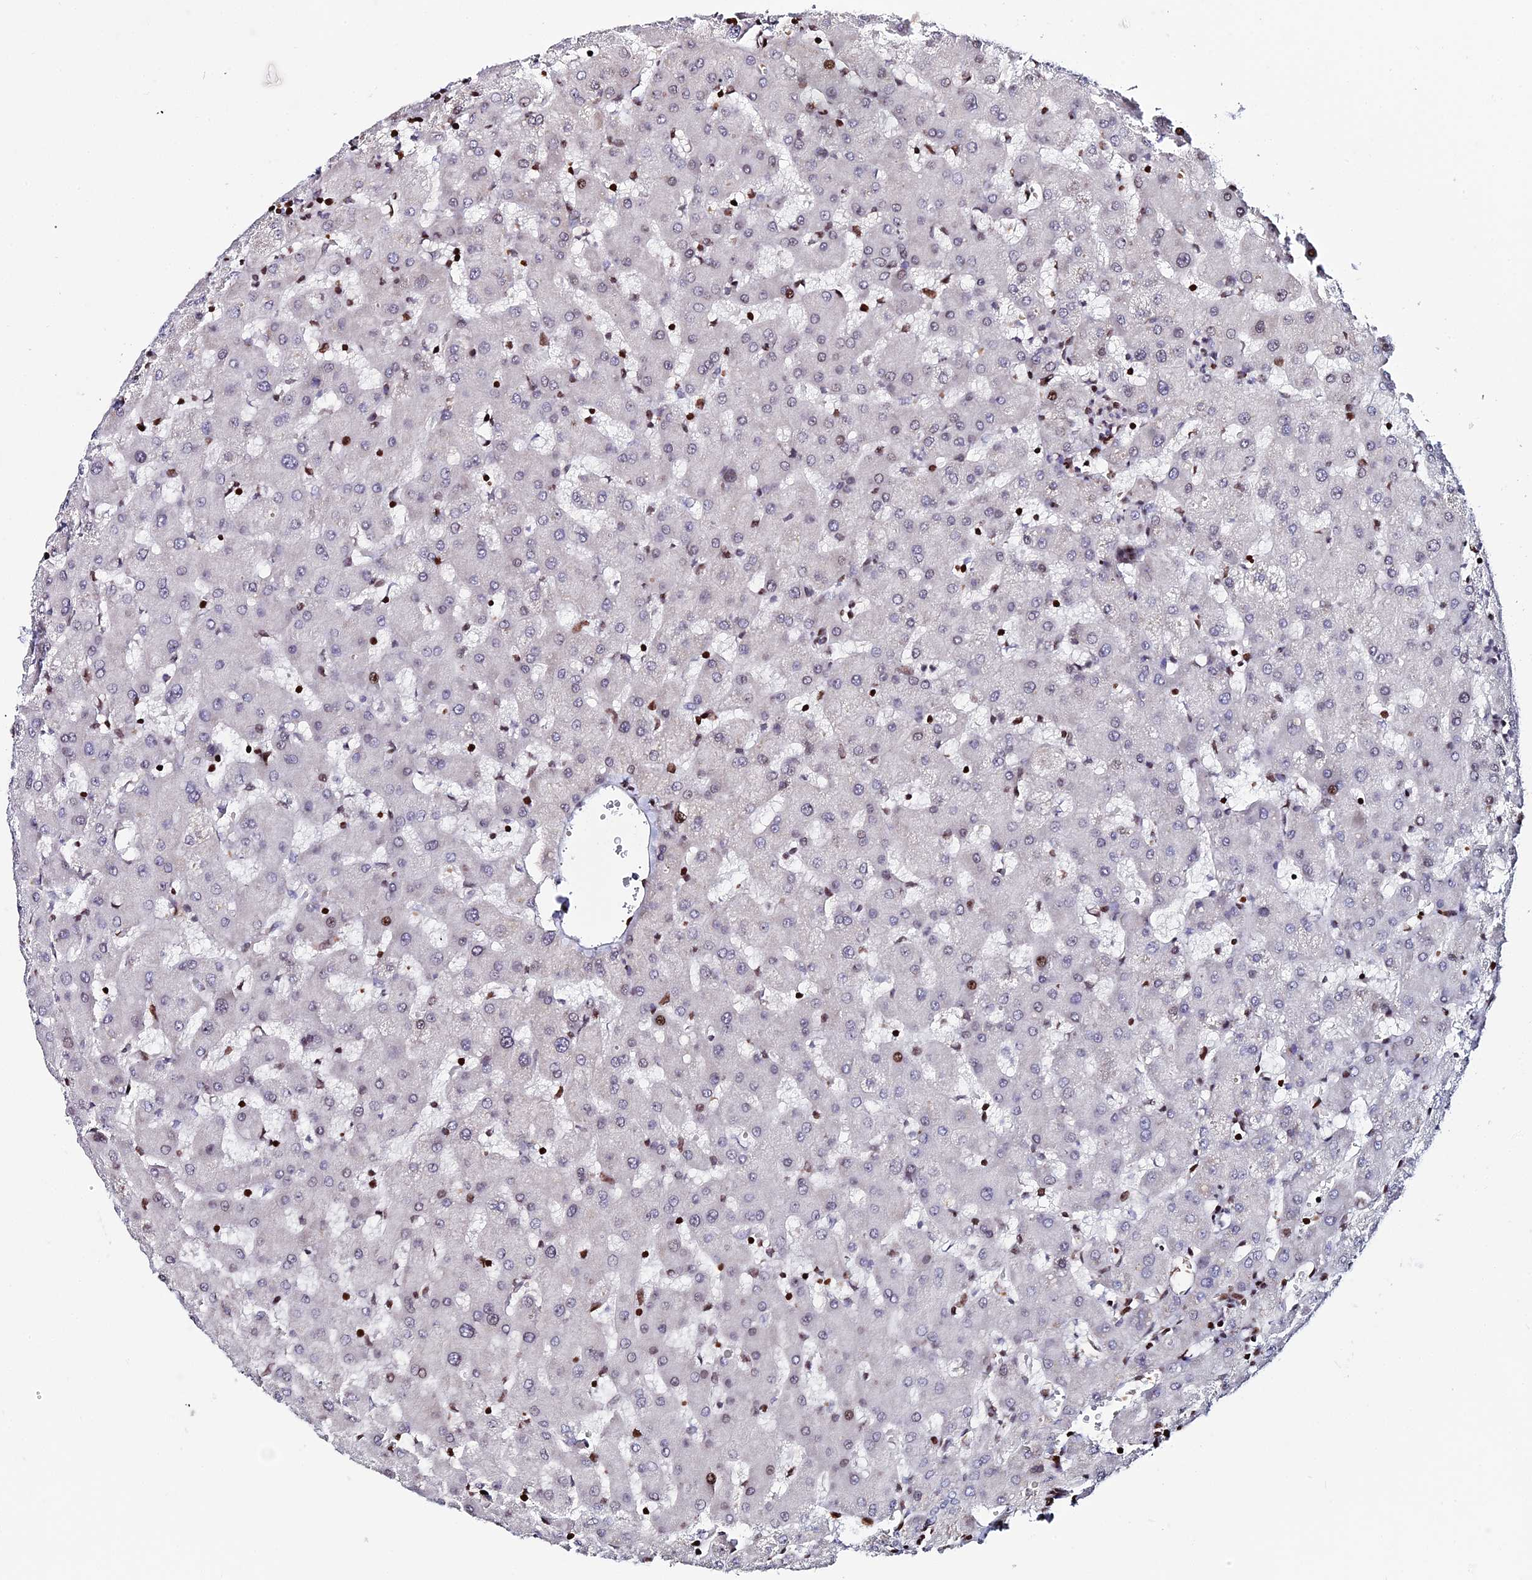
{"staining": {"intensity": "moderate", "quantity": "25%-75%", "location": "nuclear"}, "tissue": "liver", "cell_type": "Cholangiocytes", "image_type": "normal", "snomed": [{"axis": "morphology", "description": "Normal tissue, NOS"}, {"axis": "topography", "description": "Liver"}], "caption": "Benign liver shows moderate nuclear staining in about 25%-75% of cholangiocytes.", "gene": "MYNN", "patient": {"sex": "female", "age": 63}}